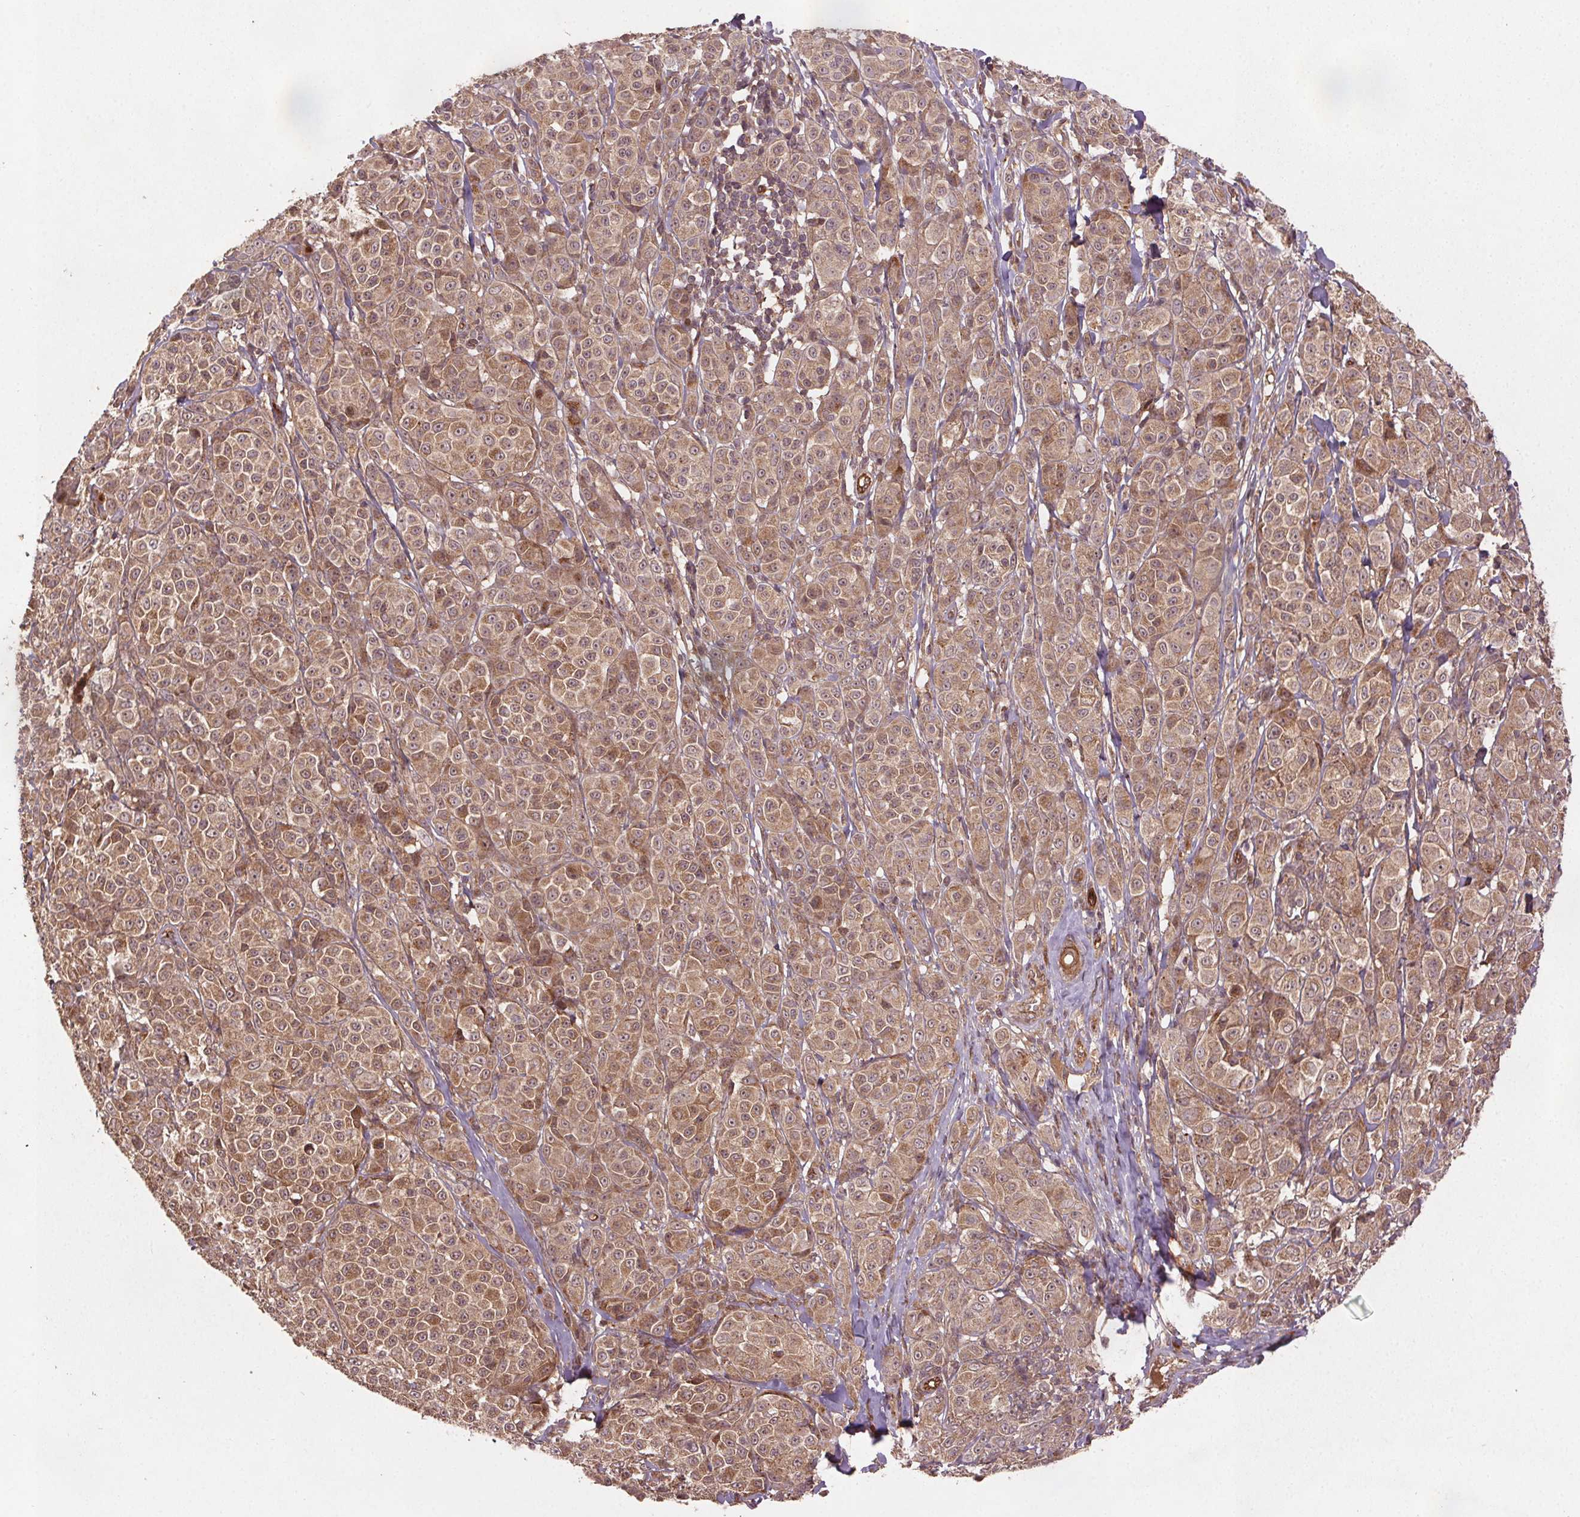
{"staining": {"intensity": "moderate", "quantity": ">75%", "location": "cytoplasmic/membranous"}, "tissue": "melanoma", "cell_type": "Tumor cells", "image_type": "cancer", "snomed": [{"axis": "morphology", "description": "Malignant melanoma, NOS"}, {"axis": "topography", "description": "Skin"}], "caption": "Immunohistochemistry (IHC) (DAB) staining of melanoma exhibits moderate cytoplasmic/membranous protein positivity in about >75% of tumor cells. (Brightfield microscopy of DAB IHC at high magnification).", "gene": "SEC14L2", "patient": {"sex": "male", "age": 89}}